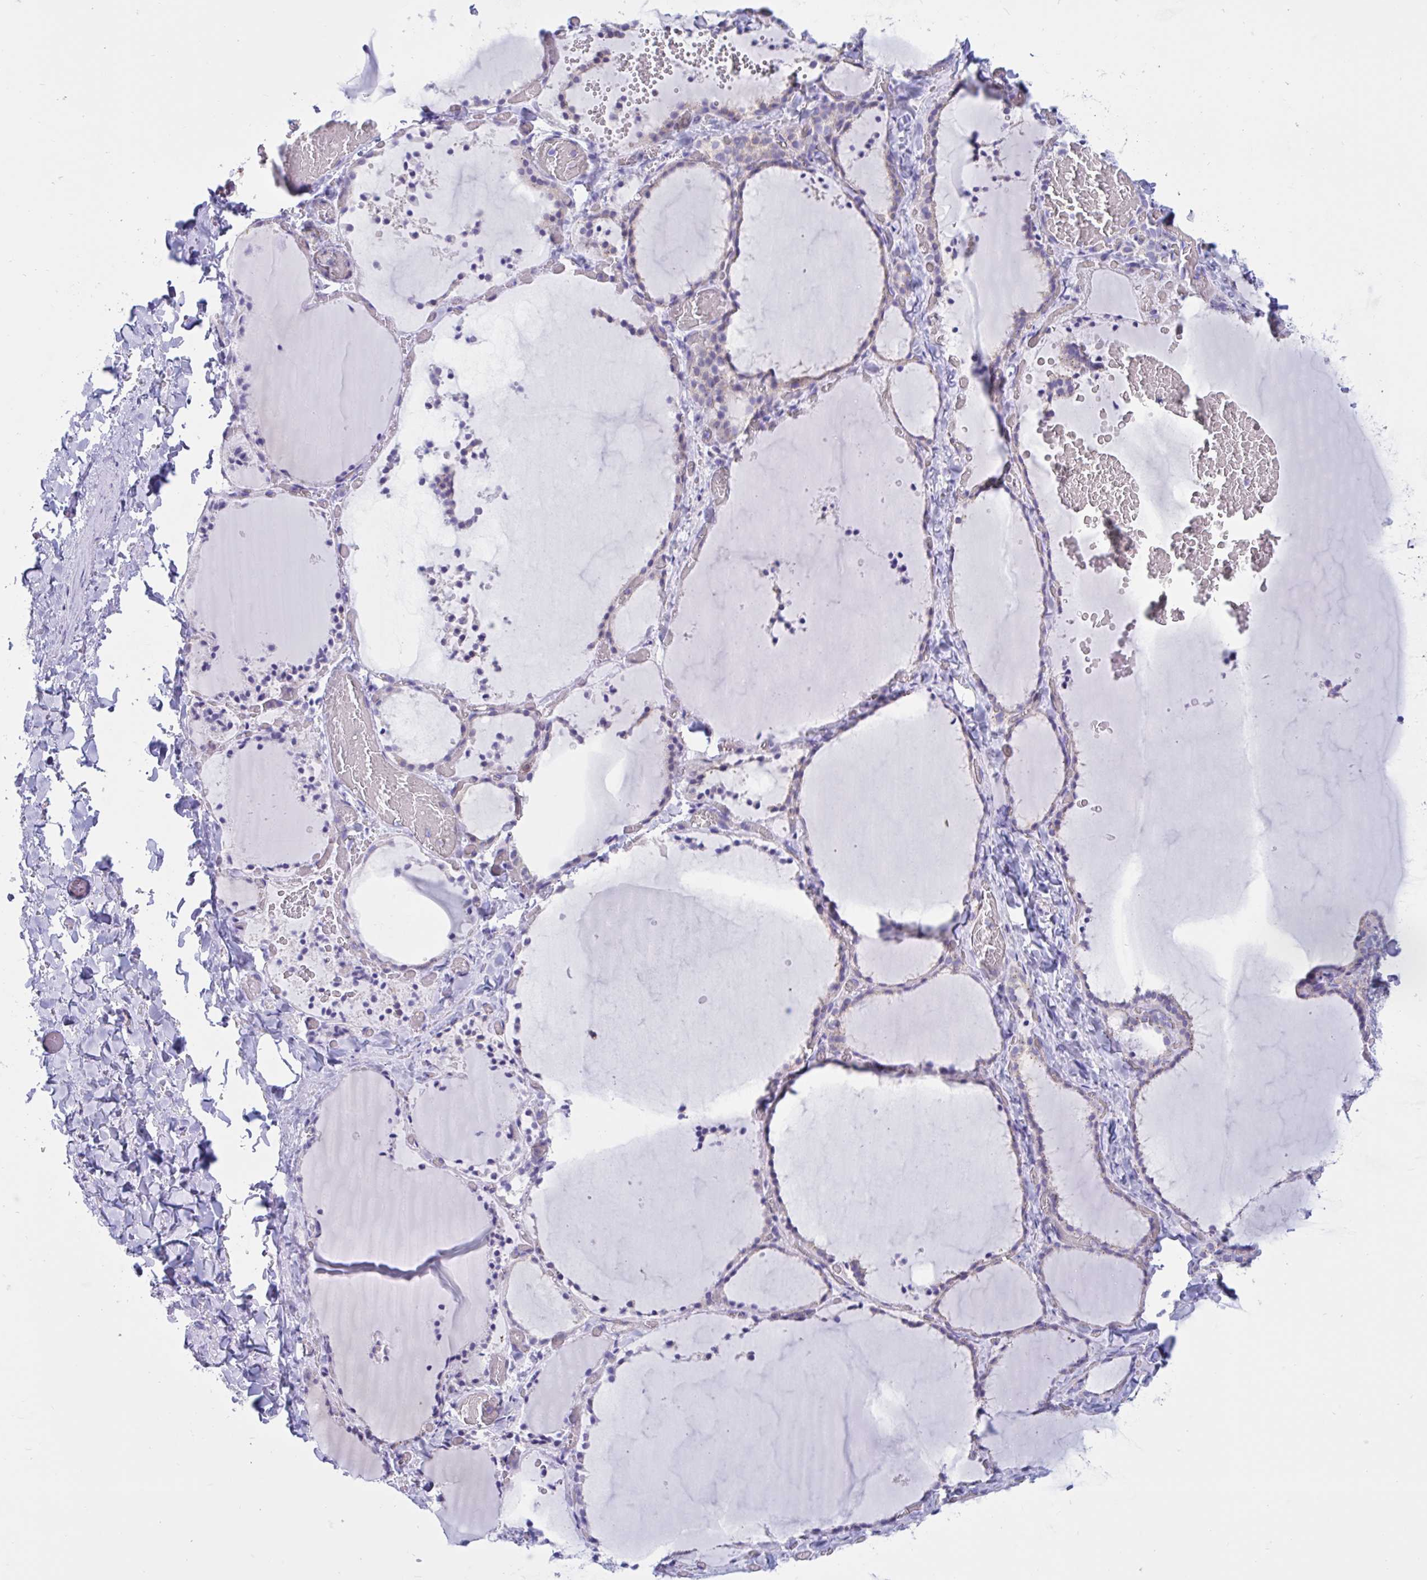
{"staining": {"intensity": "weak", "quantity": "<25%", "location": "cytoplasmic/membranous"}, "tissue": "thyroid gland", "cell_type": "Glandular cells", "image_type": "normal", "snomed": [{"axis": "morphology", "description": "Normal tissue, NOS"}, {"axis": "topography", "description": "Thyroid gland"}], "caption": "The immunohistochemistry image has no significant expression in glandular cells of thyroid gland. (DAB (3,3'-diaminobenzidine) immunohistochemistry (IHC) with hematoxylin counter stain).", "gene": "RNASE3", "patient": {"sex": "female", "age": 22}}